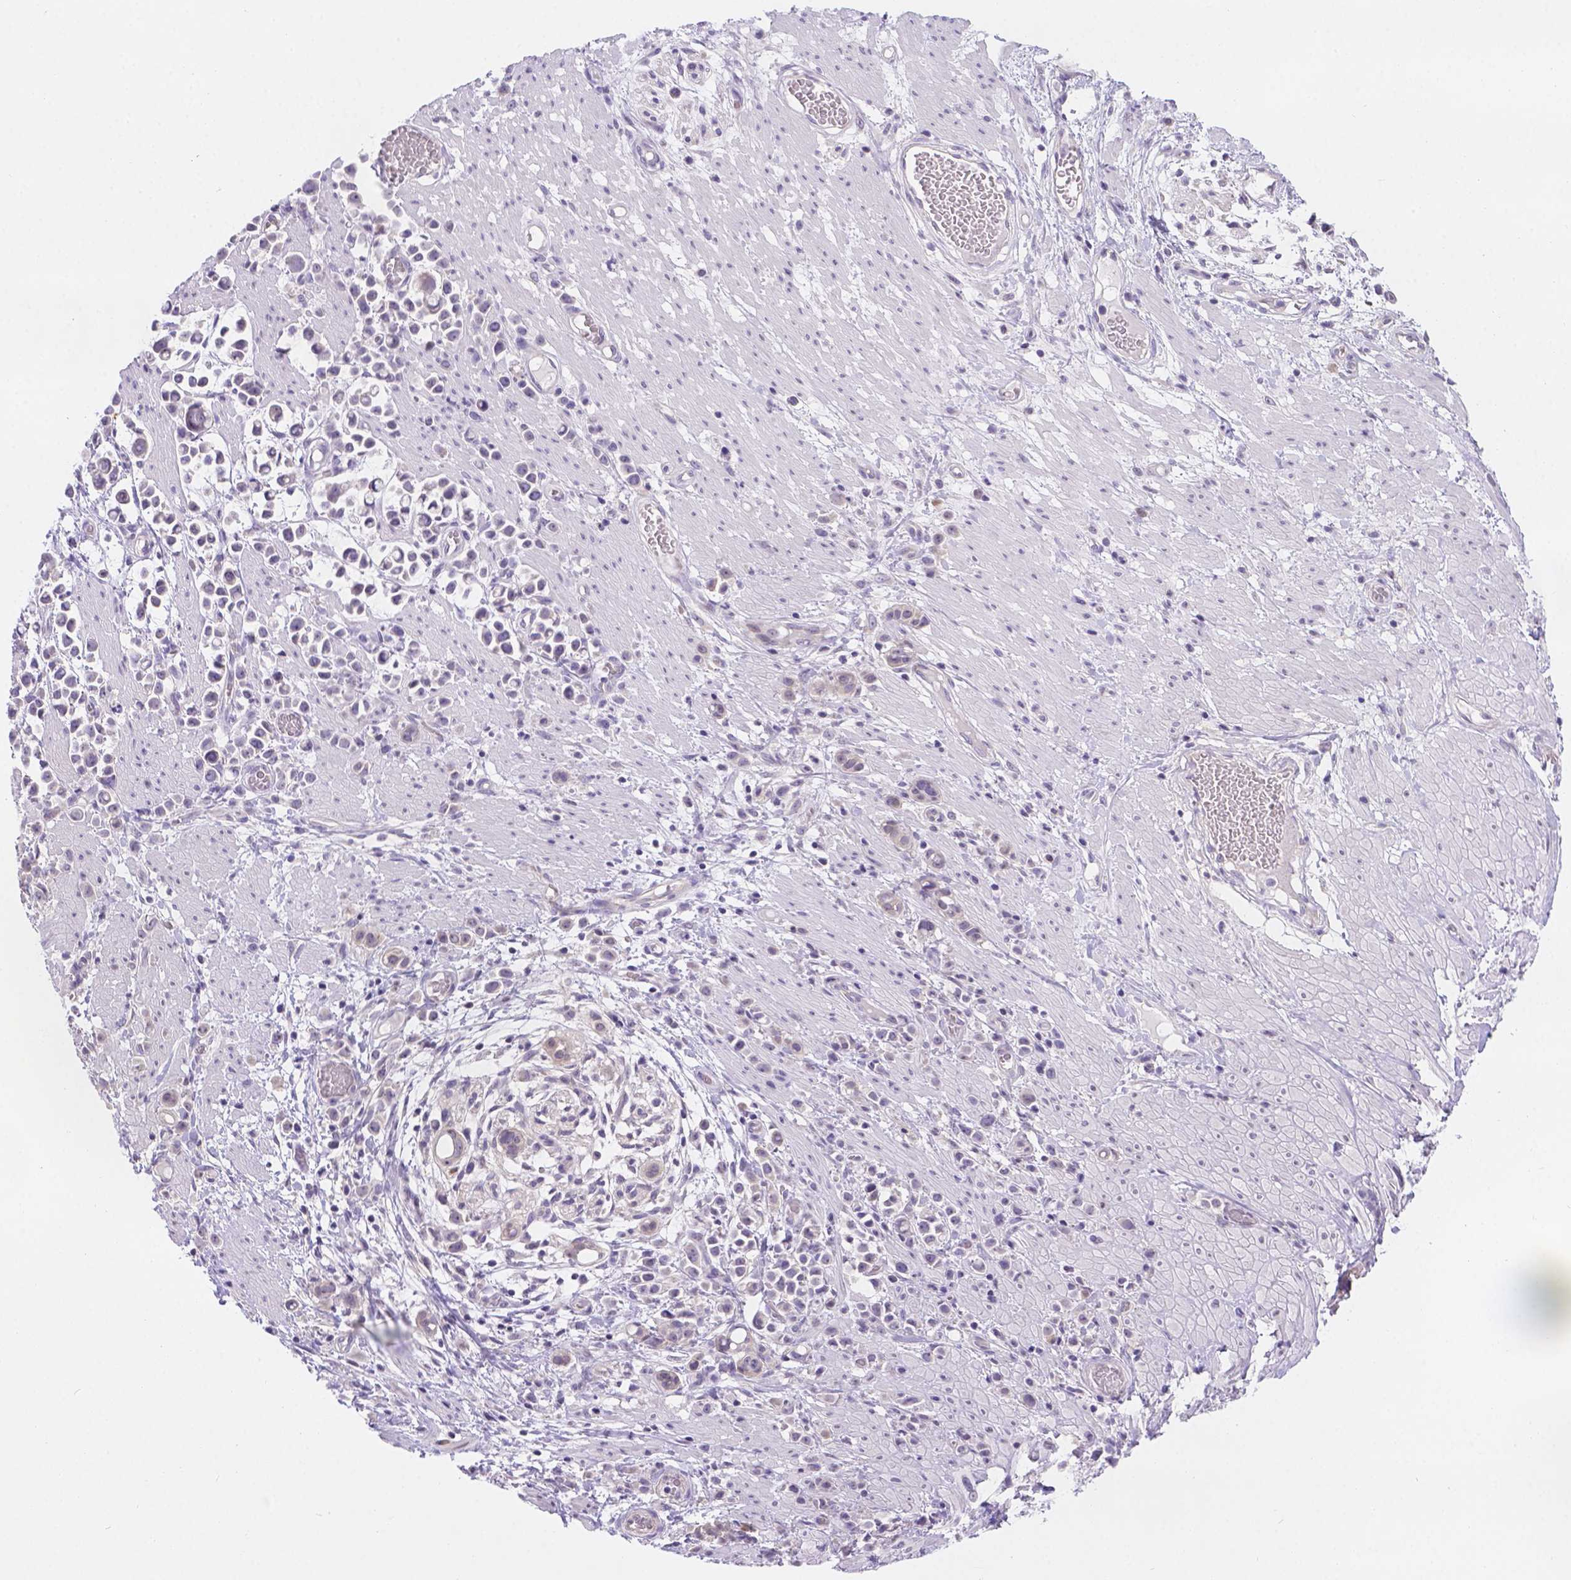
{"staining": {"intensity": "negative", "quantity": "none", "location": "none"}, "tissue": "stomach cancer", "cell_type": "Tumor cells", "image_type": "cancer", "snomed": [{"axis": "morphology", "description": "Adenocarcinoma, NOS"}, {"axis": "topography", "description": "Stomach"}], "caption": "This histopathology image is of stomach cancer stained with immunohistochemistry to label a protein in brown with the nuclei are counter-stained blue. There is no positivity in tumor cells. (DAB (3,3'-diaminobenzidine) immunohistochemistry with hematoxylin counter stain).", "gene": "CD96", "patient": {"sex": "male", "age": 82}}